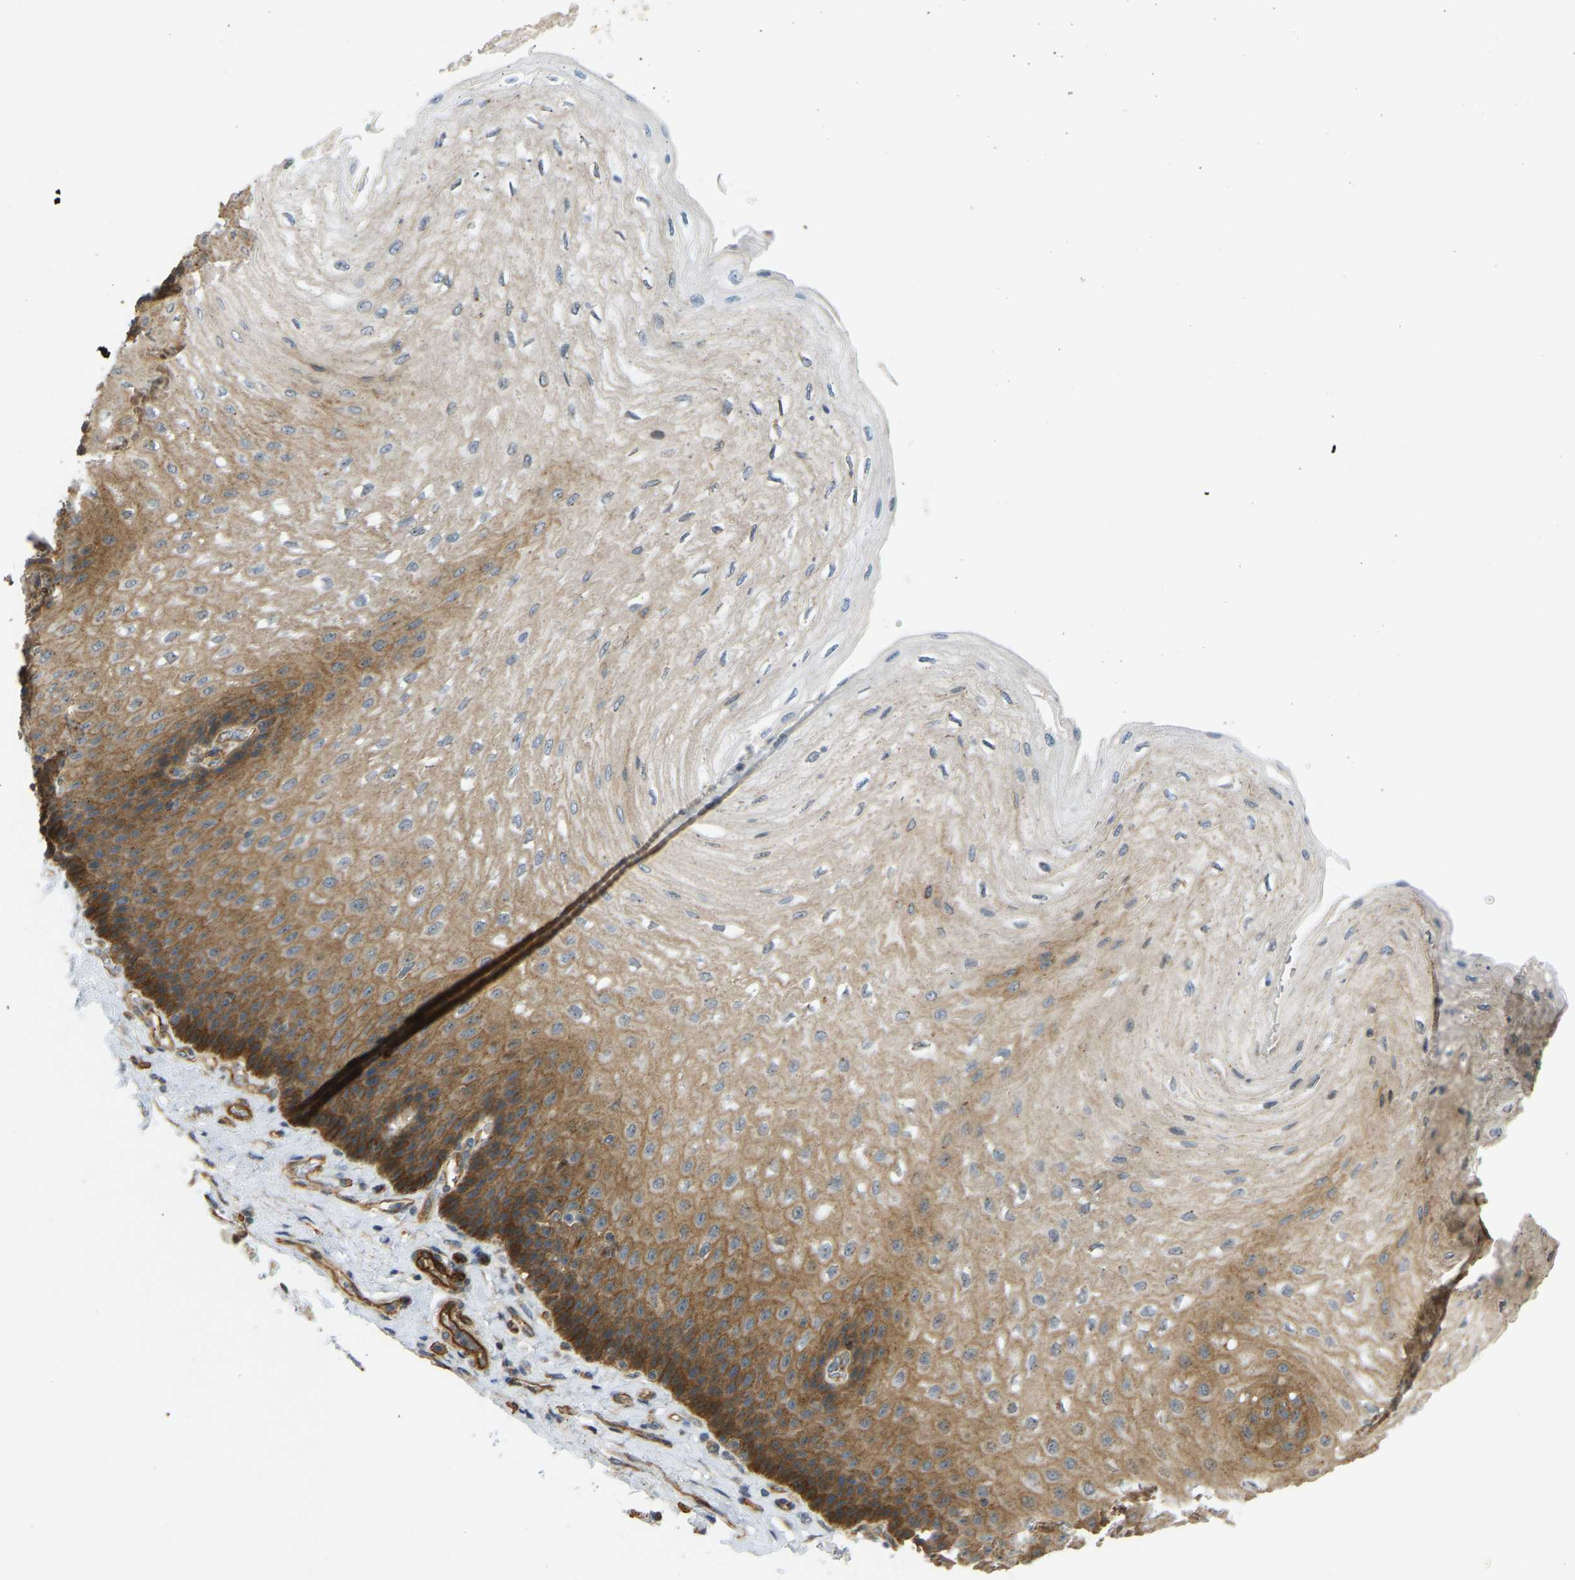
{"staining": {"intensity": "moderate", "quantity": ">75%", "location": "cytoplasmic/membranous"}, "tissue": "esophagus", "cell_type": "Squamous epithelial cells", "image_type": "normal", "snomed": [{"axis": "morphology", "description": "Normal tissue, NOS"}, {"axis": "topography", "description": "Esophagus"}], "caption": "About >75% of squamous epithelial cells in benign esophagus display moderate cytoplasmic/membranous protein positivity as visualized by brown immunohistochemical staining.", "gene": "KIAA1671", "patient": {"sex": "female", "age": 72}}